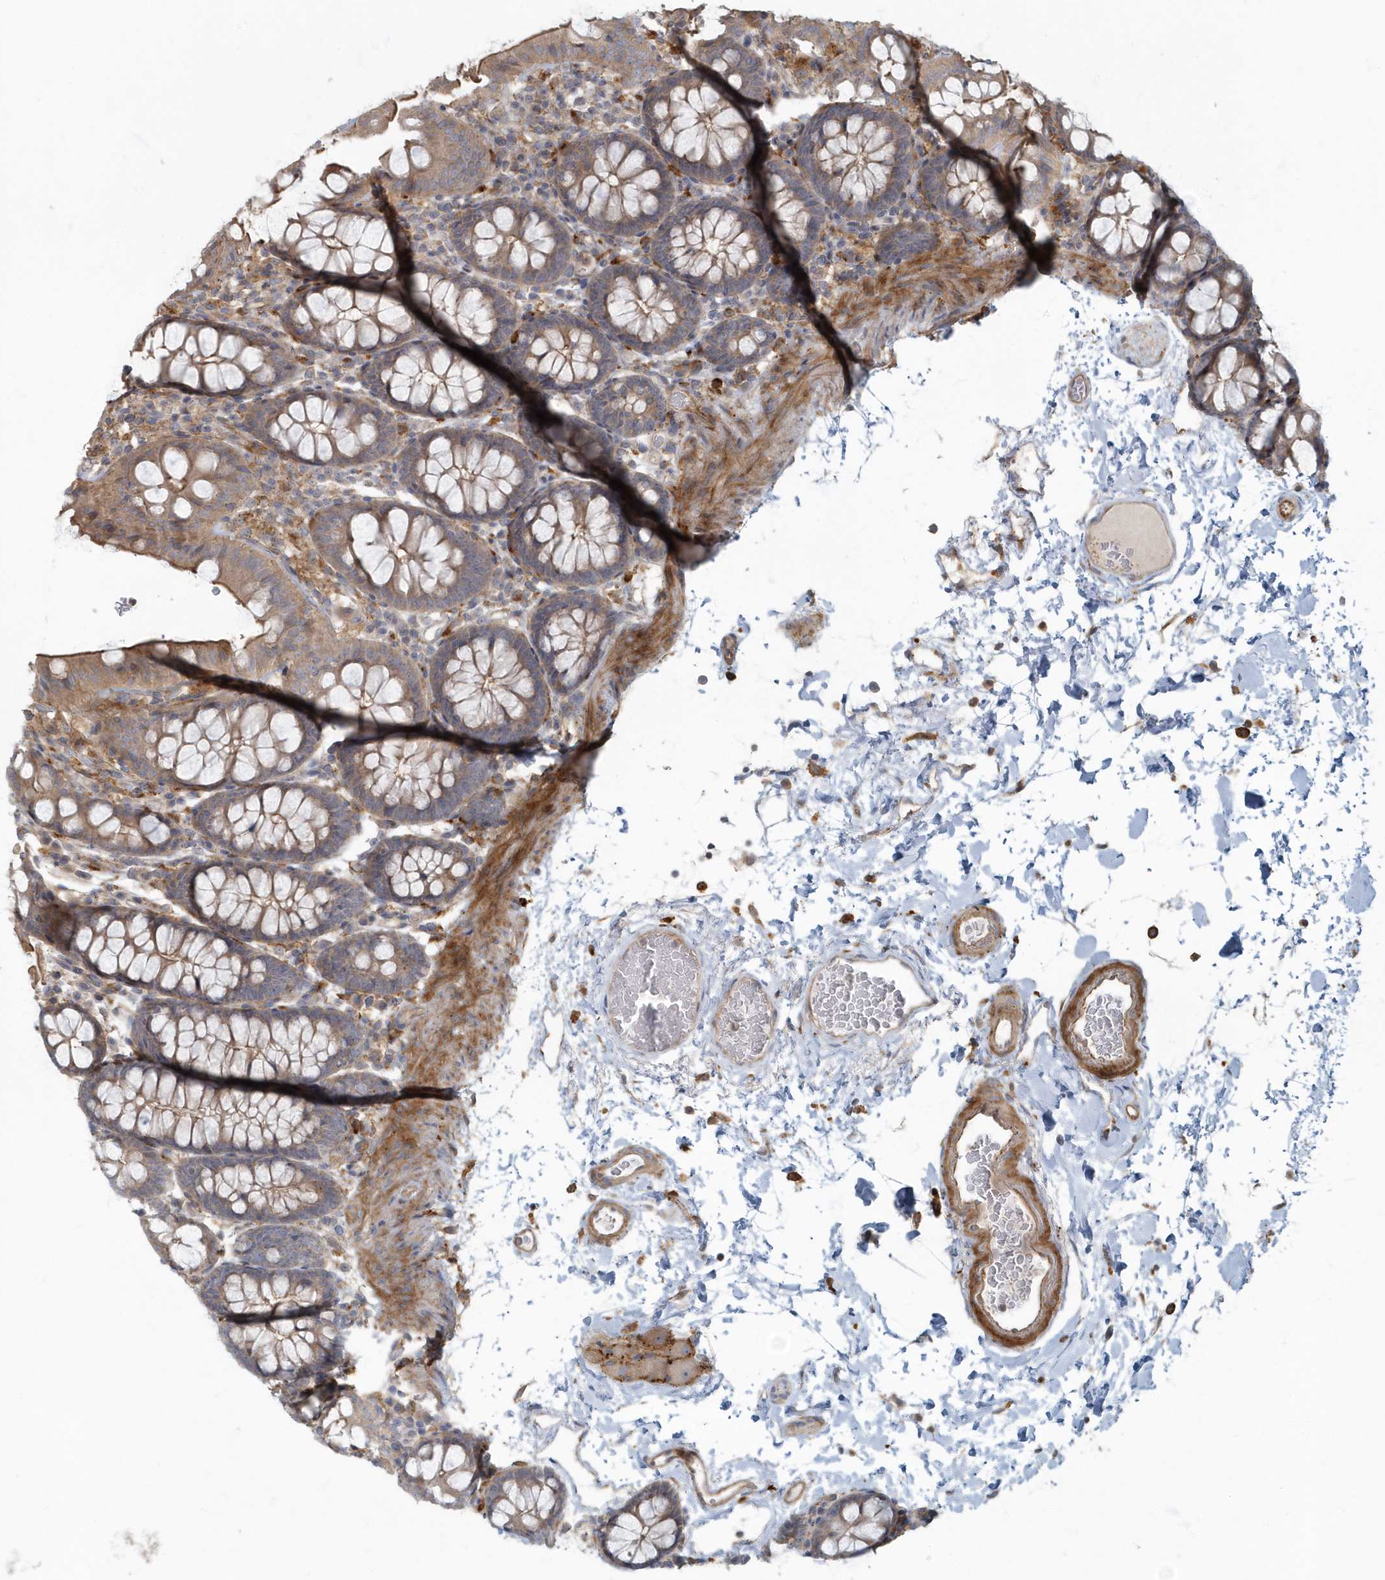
{"staining": {"intensity": "weak", "quantity": ">75%", "location": "cytoplasmic/membranous"}, "tissue": "colon", "cell_type": "Endothelial cells", "image_type": "normal", "snomed": [{"axis": "morphology", "description": "Normal tissue, NOS"}, {"axis": "topography", "description": "Colon"}], "caption": "IHC staining of unremarkable colon, which exhibits low levels of weak cytoplasmic/membranous expression in approximately >75% of endothelial cells indicating weak cytoplasmic/membranous protein staining. The staining was performed using DAB (3,3'-diaminobenzidine) (brown) for protein detection and nuclei were counterstained in hematoxylin (blue).", "gene": "ARHGEF38", "patient": {"sex": "male", "age": 75}}